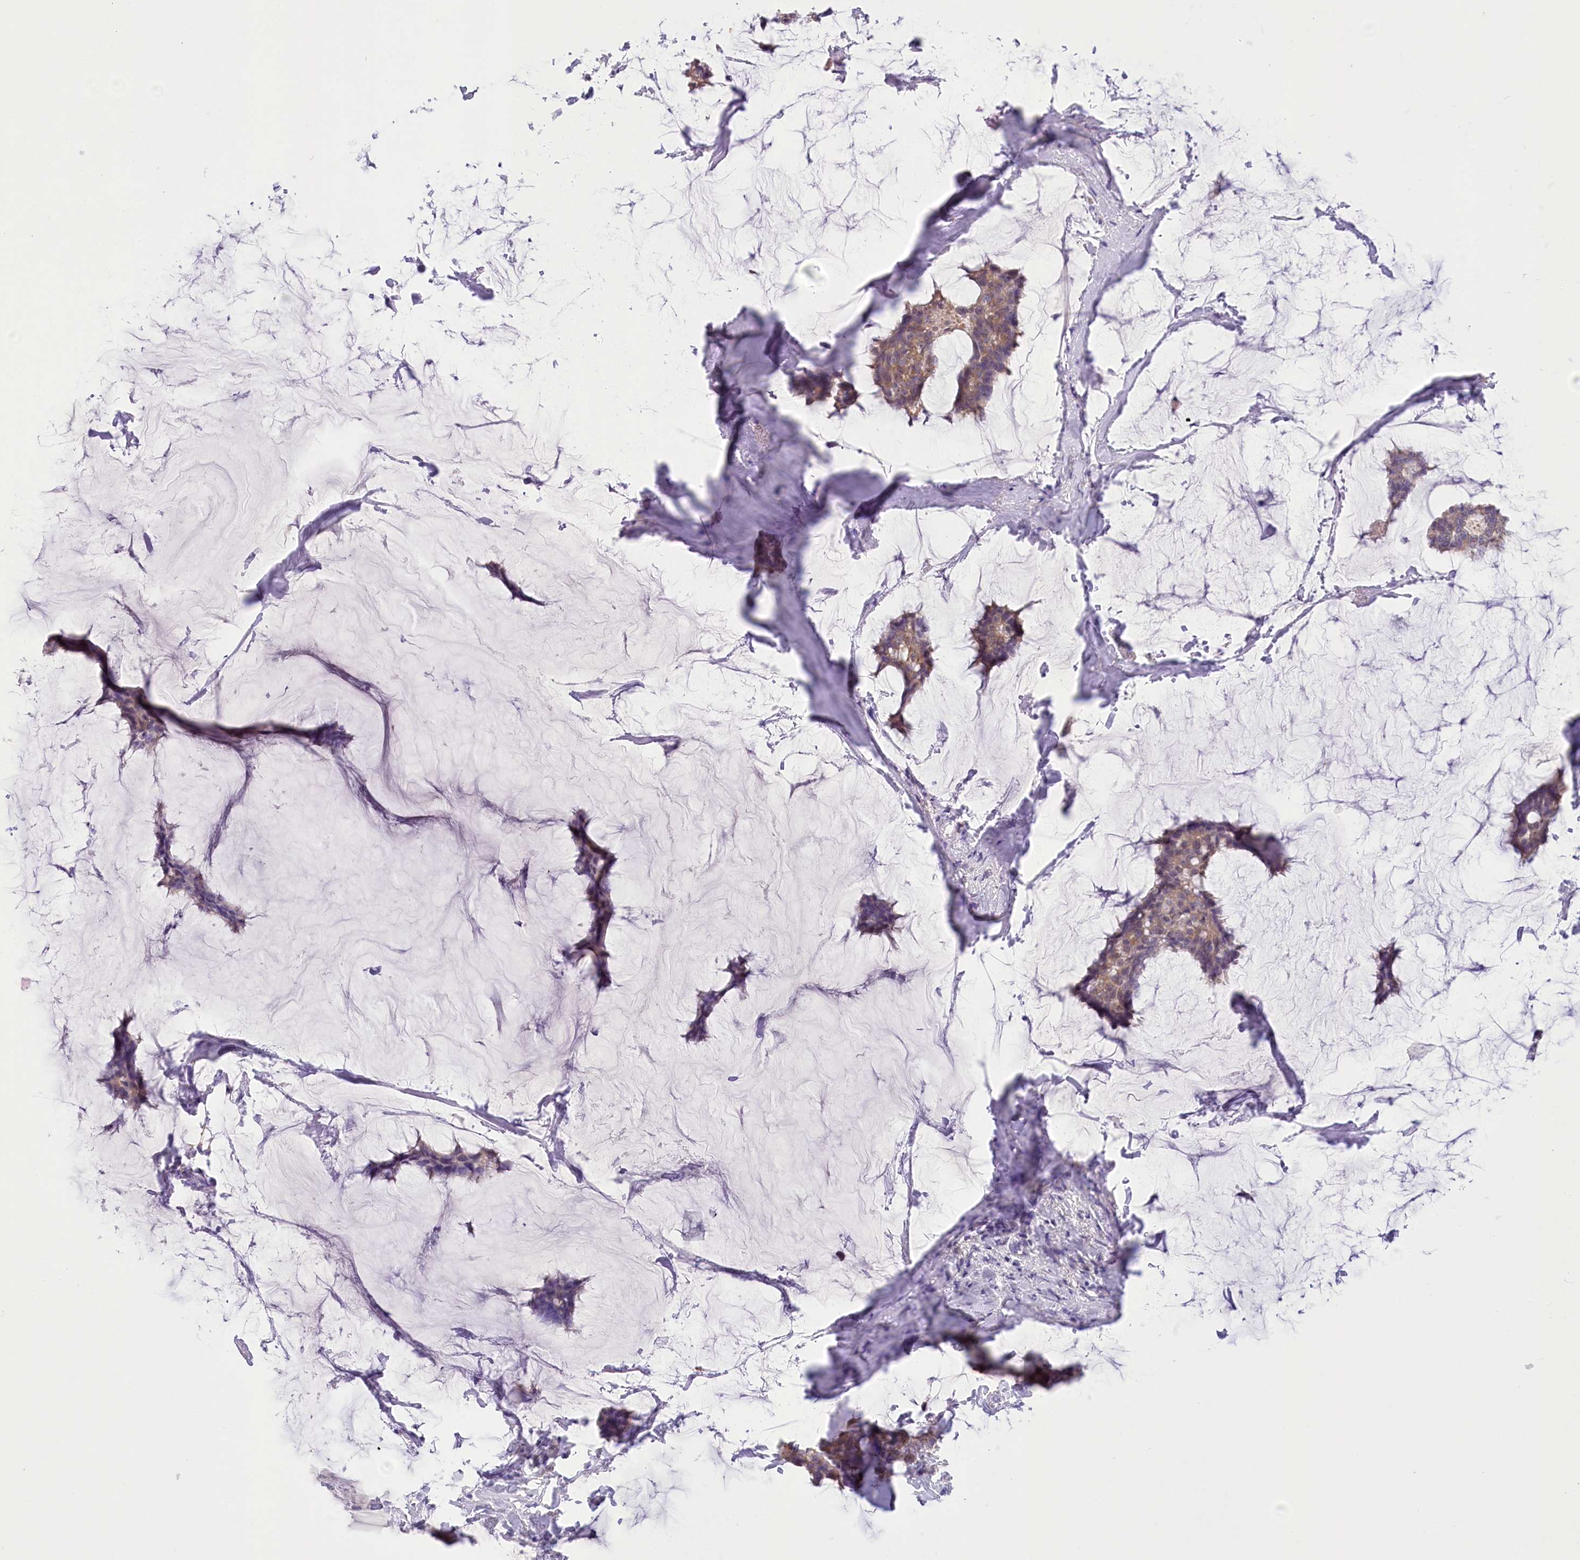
{"staining": {"intensity": "moderate", "quantity": ">75%", "location": "cytoplasmic/membranous"}, "tissue": "breast cancer", "cell_type": "Tumor cells", "image_type": "cancer", "snomed": [{"axis": "morphology", "description": "Duct carcinoma"}, {"axis": "topography", "description": "Breast"}], "caption": "Protein expression analysis of human breast cancer (intraductal carcinoma) reveals moderate cytoplasmic/membranous expression in about >75% of tumor cells. The staining was performed using DAB (3,3'-diaminobenzidine) to visualize the protein expression in brown, while the nuclei were stained in blue with hematoxylin (Magnification: 20x).", "gene": "DCUN1D1", "patient": {"sex": "female", "age": 93}}